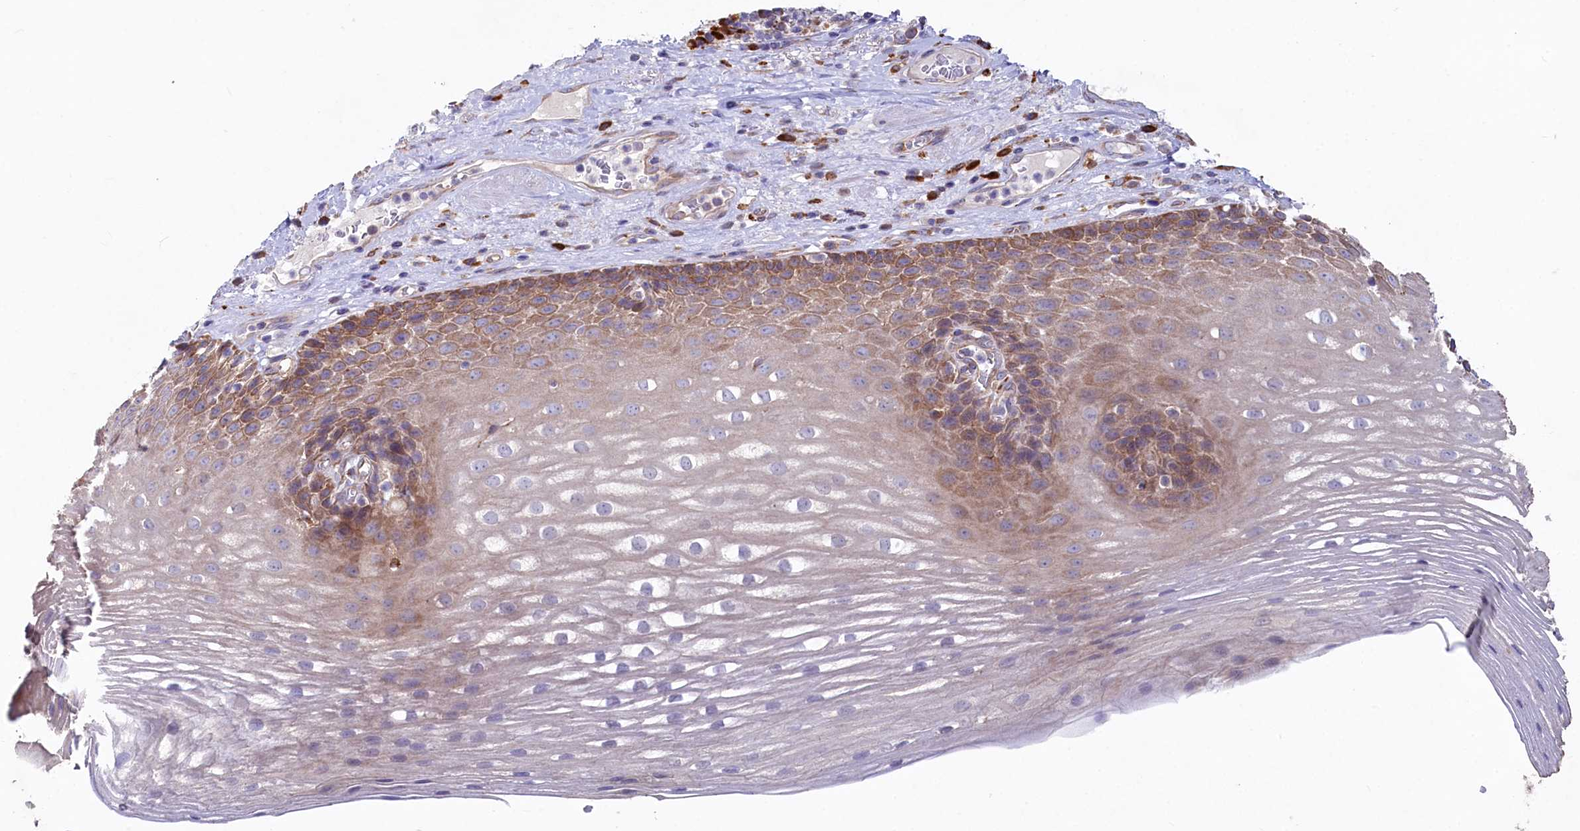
{"staining": {"intensity": "moderate", "quantity": "25%-75%", "location": "cytoplasmic/membranous"}, "tissue": "esophagus", "cell_type": "Squamous epithelial cells", "image_type": "normal", "snomed": [{"axis": "morphology", "description": "Normal tissue, NOS"}, {"axis": "topography", "description": "Esophagus"}], "caption": "A brown stain labels moderate cytoplasmic/membranous positivity of a protein in squamous epithelial cells of unremarkable human esophagus.", "gene": "CHID1", "patient": {"sex": "male", "age": 62}}